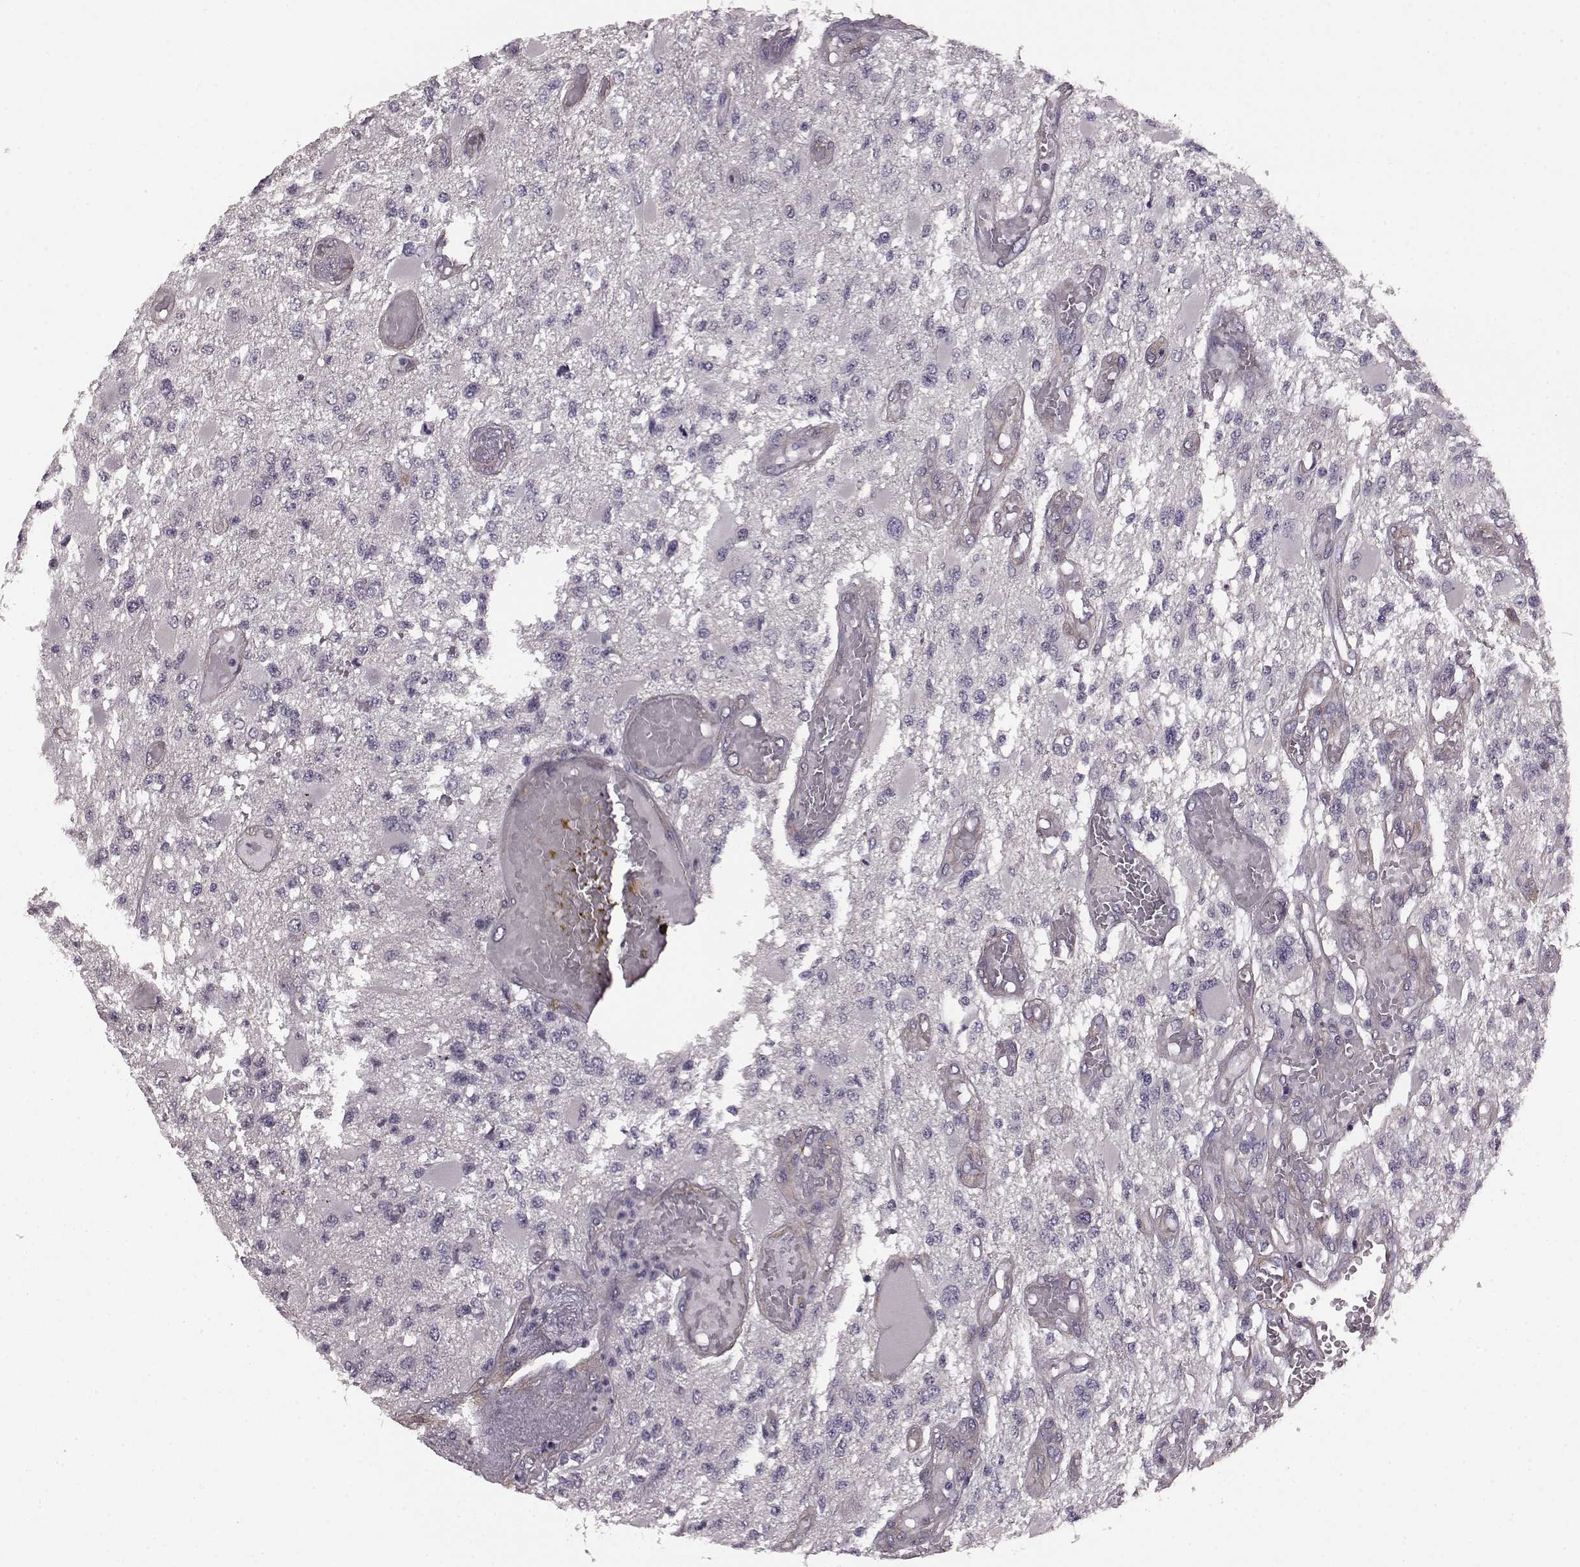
{"staining": {"intensity": "negative", "quantity": "none", "location": "none"}, "tissue": "glioma", "cell_type": "Tumor cells", "image_type": "cancer", "snomed": [{"axis": "morphology", "description": "Glioma, malignant, High grade"}, {"axis": "topography", "description": "Brain"}], "caption": "Human glioma stained for a protein using IHC reveals no staining in tumor cells.", "gene": "GRK1", "patient": {"sex": "female", "age": 63}}